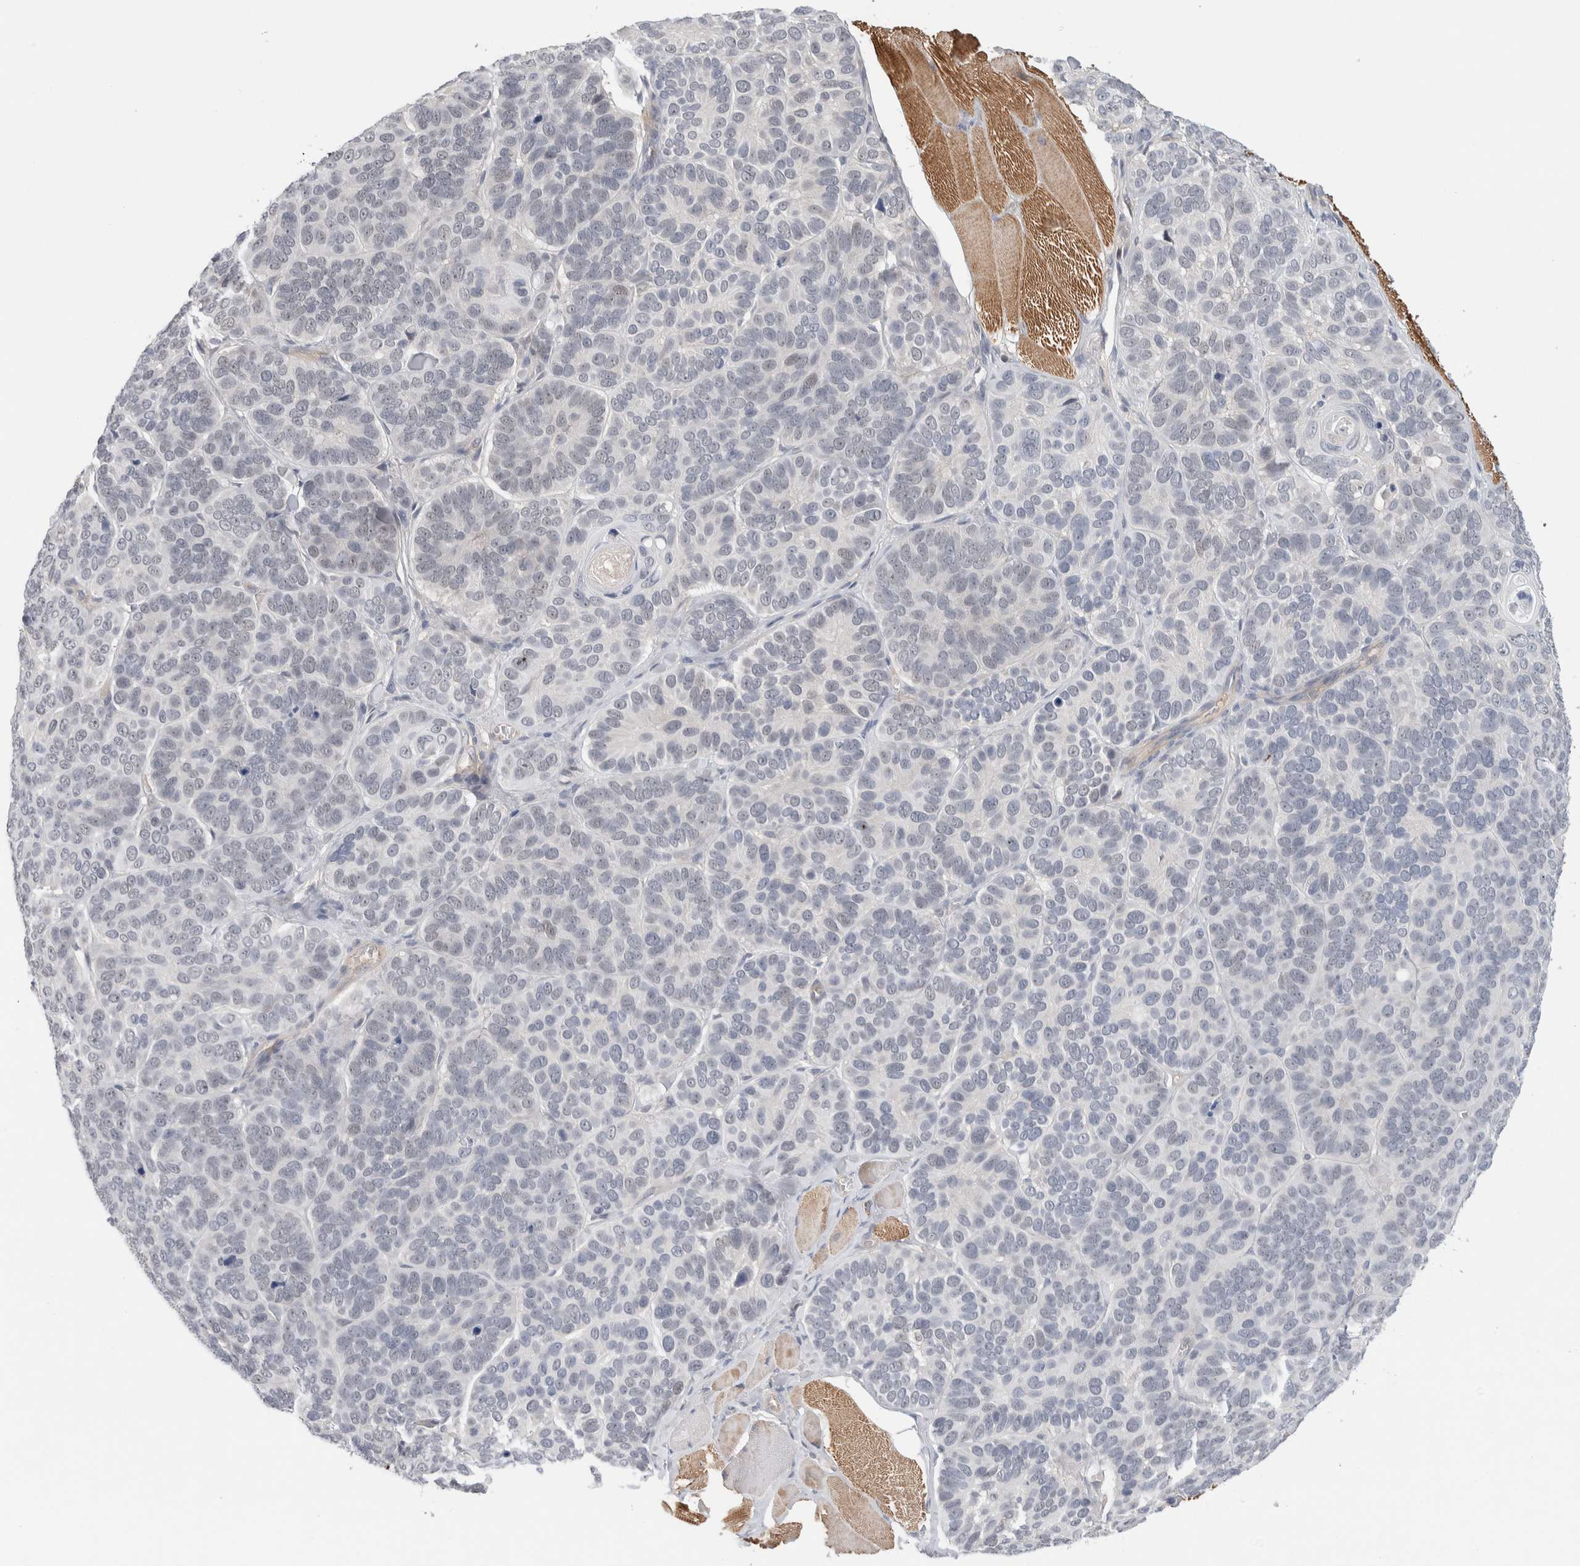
{"staining": {"intensity": "negative", "quantity": "none", "location": "none"}, "tissue": "skin cancer", "cell_type": "Tumor cells", "image_type": "cancer", "snomed": [{"axis": "morphology", "description": "Basal cell carcinoma"}, {"axis": "topography", "description": "Skin"}], "caption": "Immunohistochemistry of skin cancer (basal cell carcinoma) shows no positivity in tumor cells.", "gene": "HCN3", "patient": {"sex": "male", "age": 62}}